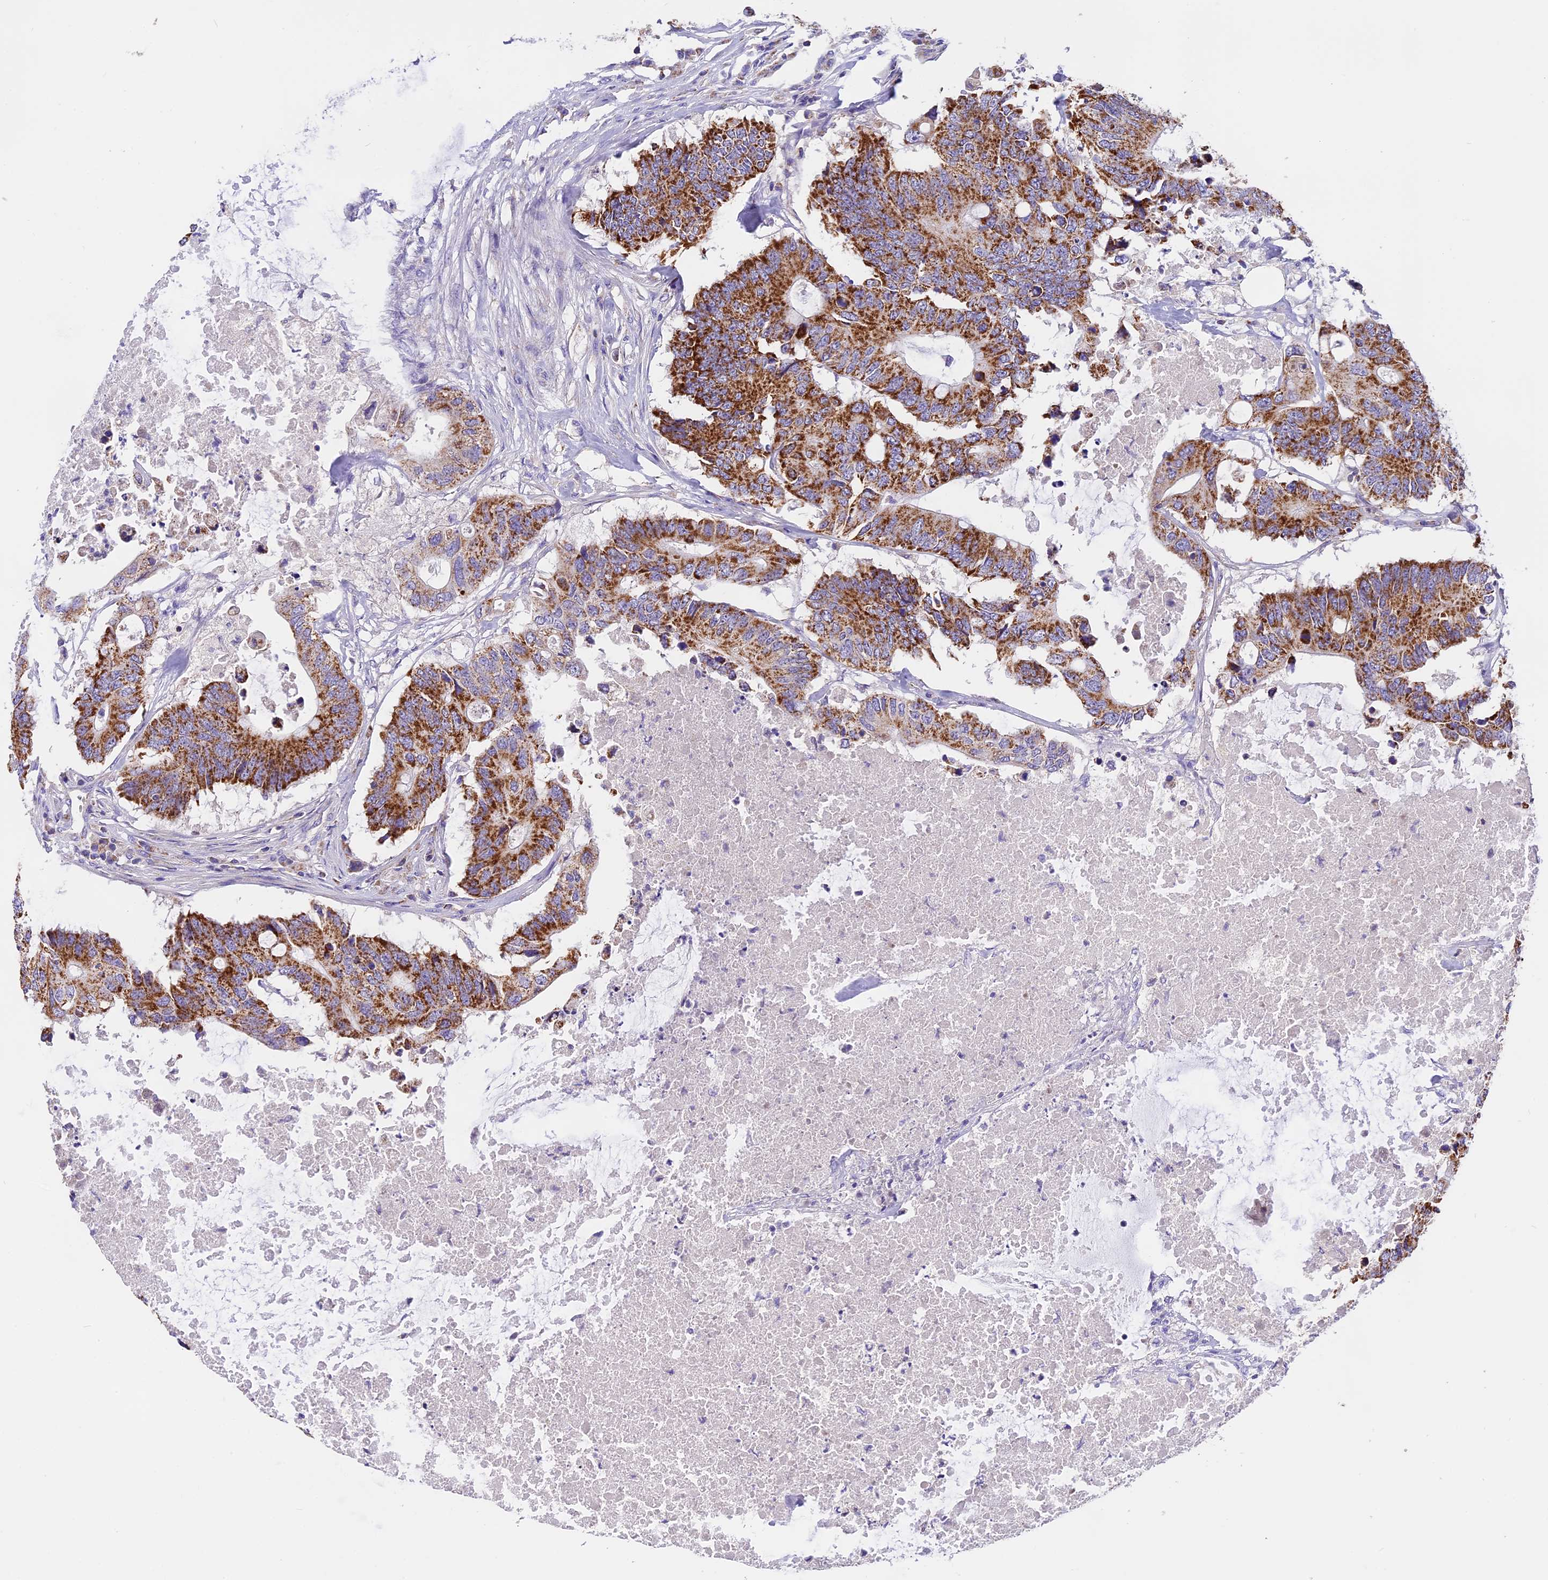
{"staining": {"intensity": "strong", "quantity": ">75%", "location": "cytoplasmic/membranous"}, "tissue": "colorectal cancer", "cell_type": "Tumor cells", "image_type": "cancer", "snomed": [{"axis": "morphology", "description": "Adenocarcinoma, NOS"}, {"axis": "topography", "description": "Colon"}], "caption": "Tumor cells exhibit high levels of strong cytoplasmic/membranous positivity in about >75% of cells in colorectal cancer. The protein is shown in brown color, while the nuclei are stained blue.", "gene": "MGME1", "patient": {"sex": "male", "age": 71}}